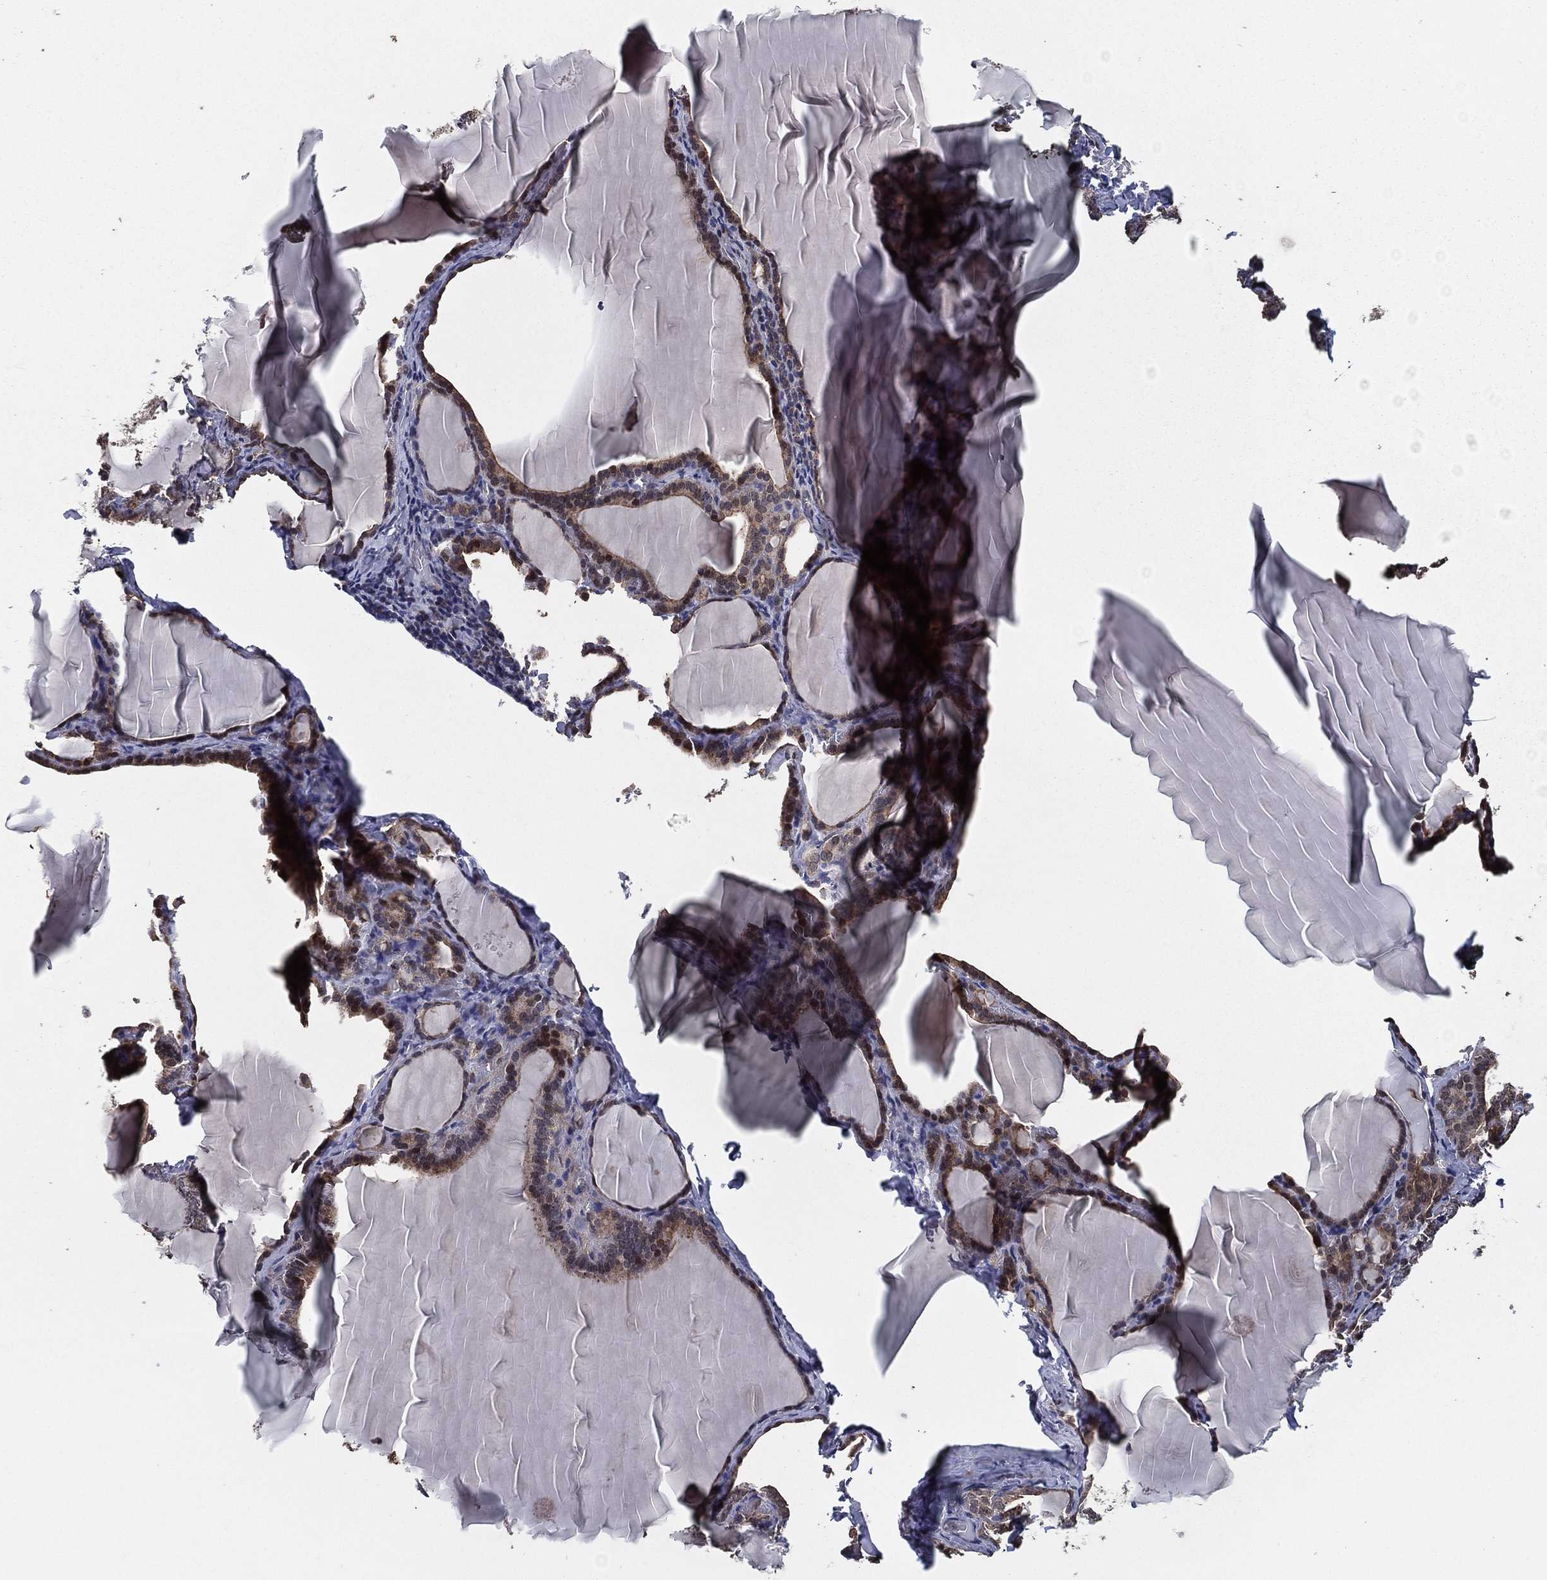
{"staining": {"intensity": "moderate", "quantity": "25%-75%", "location": "cytoplasmic/membranous,nuclear"}, "tissue": "thyroid gland", "cell_type": "Glandular cells", "image_type": "normal", "snomed": [{"axis": "morphology", "description": "Normal tissue, NOS"}, {"axis": "morphology", "description": "Hyperplasia, NOS"}, {"axis": "topography", "description": "Thyroid gland"}], "caption": "Moderate cytoplasmic/membranous,nuclear positivity is seen in approximately 25%-75% of glandular cells in unremarkable thyroid gland. The staining is performed using DAB brown chromogen to label protein expression. The nuclei are counter-stained blue using hematoxylin.", "gene": "PCNT", "patient": {"sex": "female", "age": 27}}